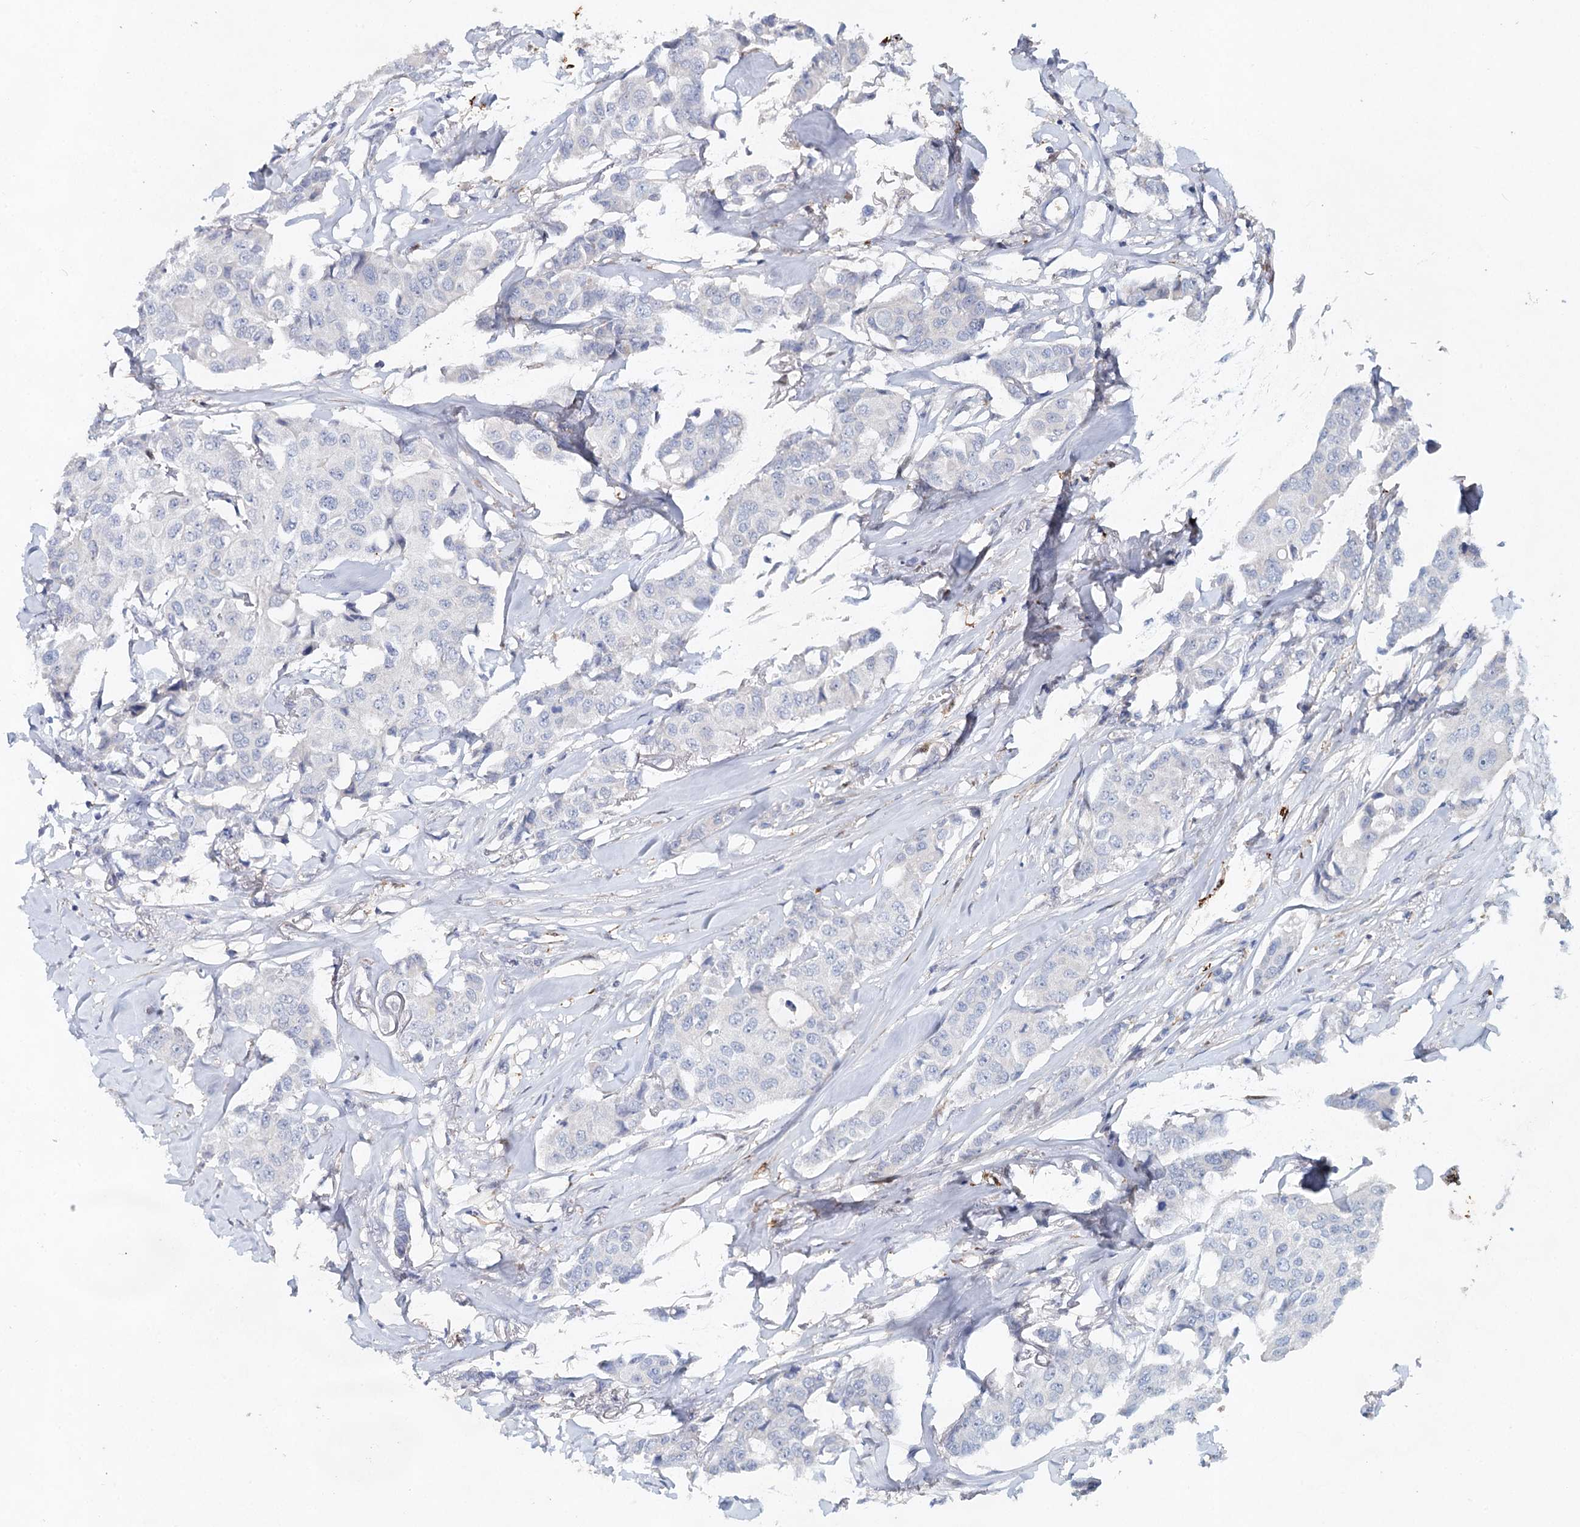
{"staining": {"intensity": "negative", "quantity": "none", "location": "none"}, "tissue": "breast cancer", "cell_type": "Tumor cells", "image_type": "cancer", "snomed": [{"axis": "morphology", "description": "Duct carcinoma"}, {"axis": "topography", "description": "Breast"}], "caption": "A high-resolution histopathology image shows immunohistochemistry staining of breast cancer (intraductal carcinoma), which shows no significant expression in tumor cells.", "gene": "SLC19A3", "patient": {"sex": "female", "age": 80}}